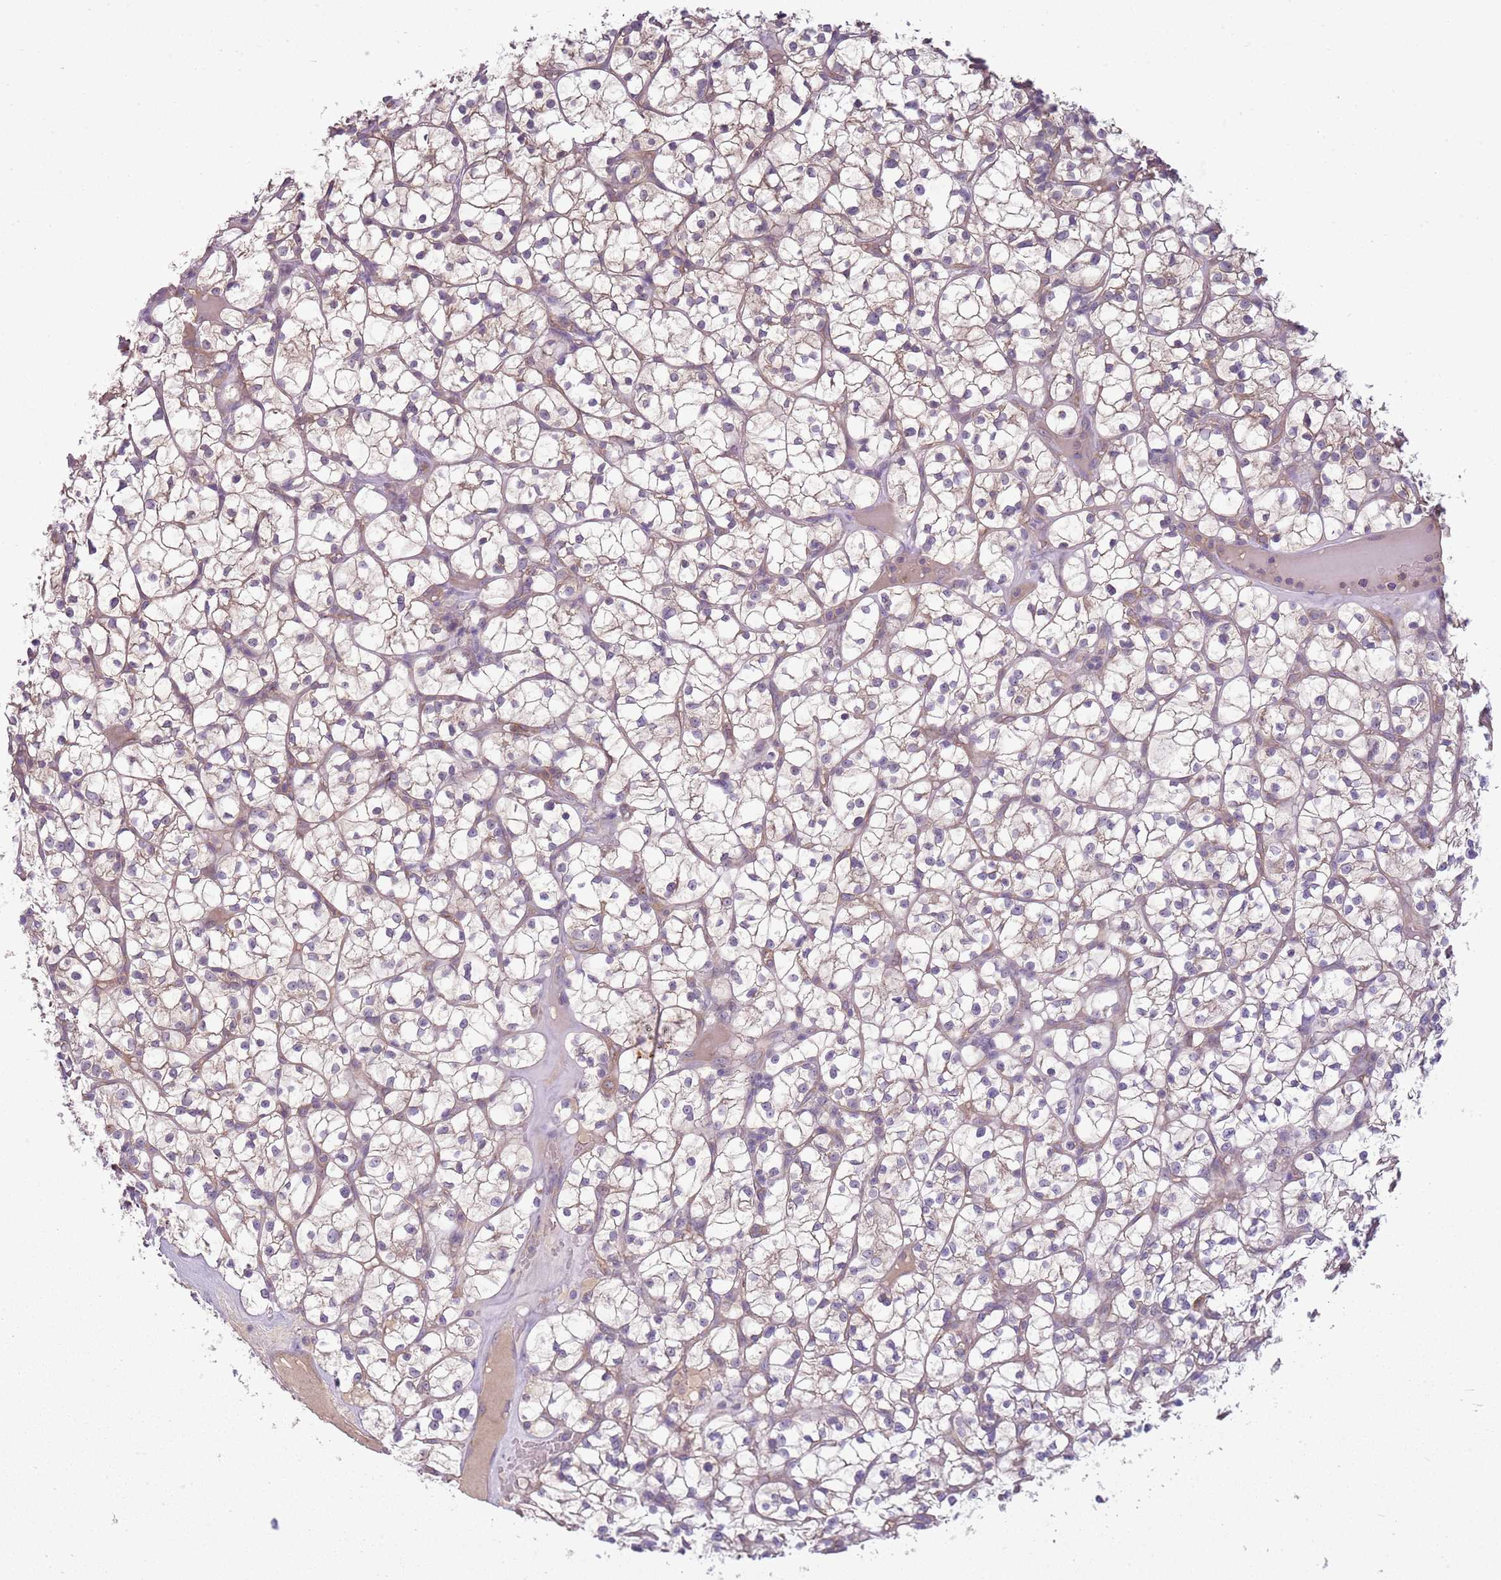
{"staining": {"intensity": "weak", "quantity": "25%-75%", "location": "cytoplasmic/membranous"}, "tissue": "renal cancer", "cell_type": "Tumor cells", "image_type": "cancer", "snomed": [{"axis": "morphology", "description": "Adenocarcinoma, NOS"}, {"axis": "topography", "description": "Kidney"}], "caption": "Weak cytoplasmic/membranous expression for a protein is present in about 25%-75% of tumor cells of renal cancer (adenocarcinoma) using IHC.", "gene": "SKOR2", "patient": {"sex": "female", "age": 64}}